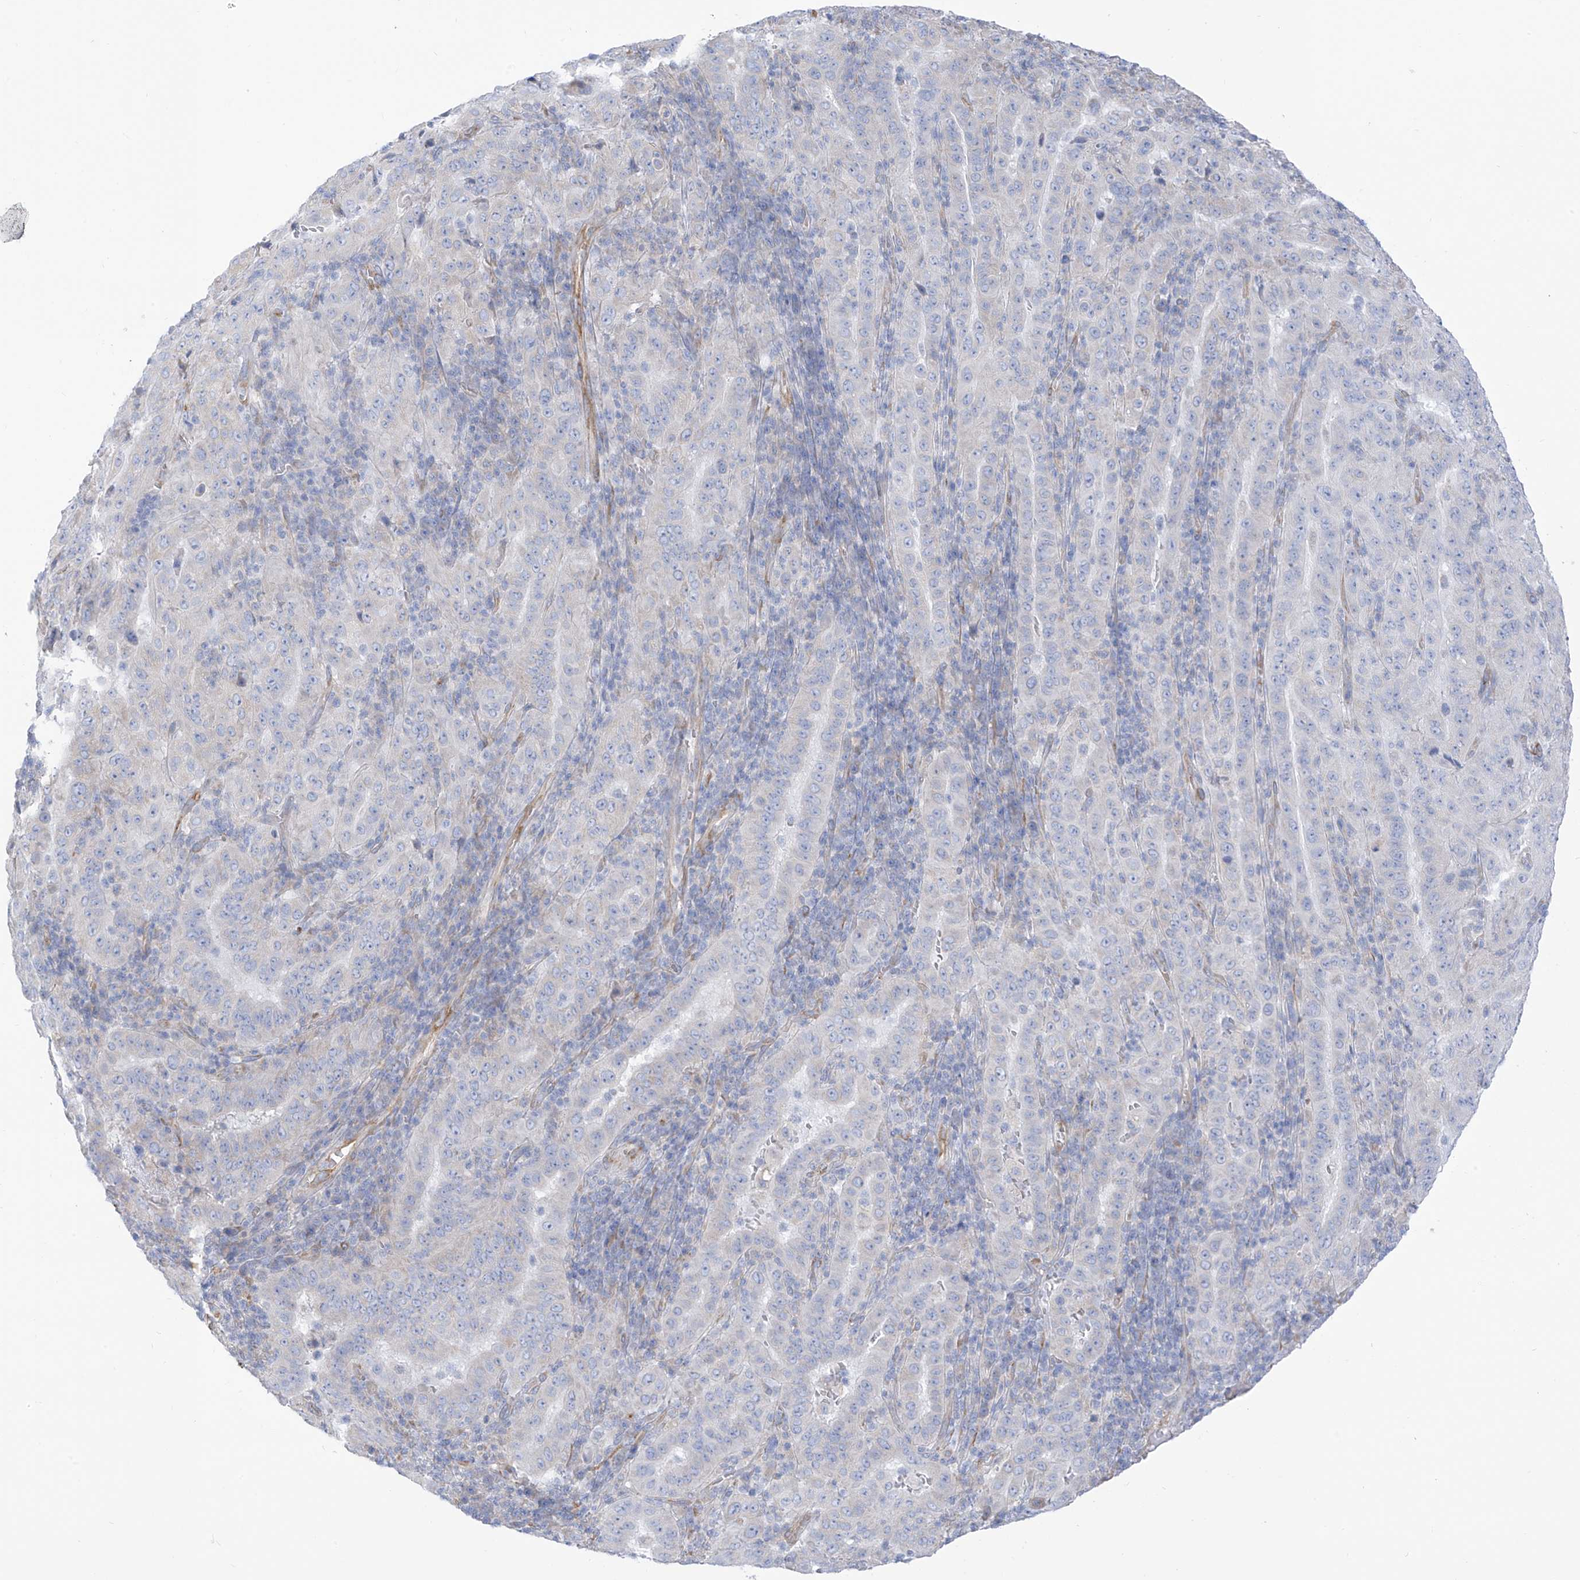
{"staining": {"intensity": "negative", "quantity": "none", "location": "none"}, "tissue": "pancreatic cancer", "cell_type": "Tumor cells", "image_type": "cancer", "snomed": [{"axis": "morphology", "description": "Adenocarcinoma, NOS"}, {"axis": "topography", "description": "Pancreas"}], "caption": "The micrograph displays no staining of tumor cells in adenocarcinoma (pancreatic). The staining is performed using DAB brown chromogen with nuclei counter-stained in using hematoxylin.", "gene": "RCN2", "patient": {"sex": "male", "age": 63}}